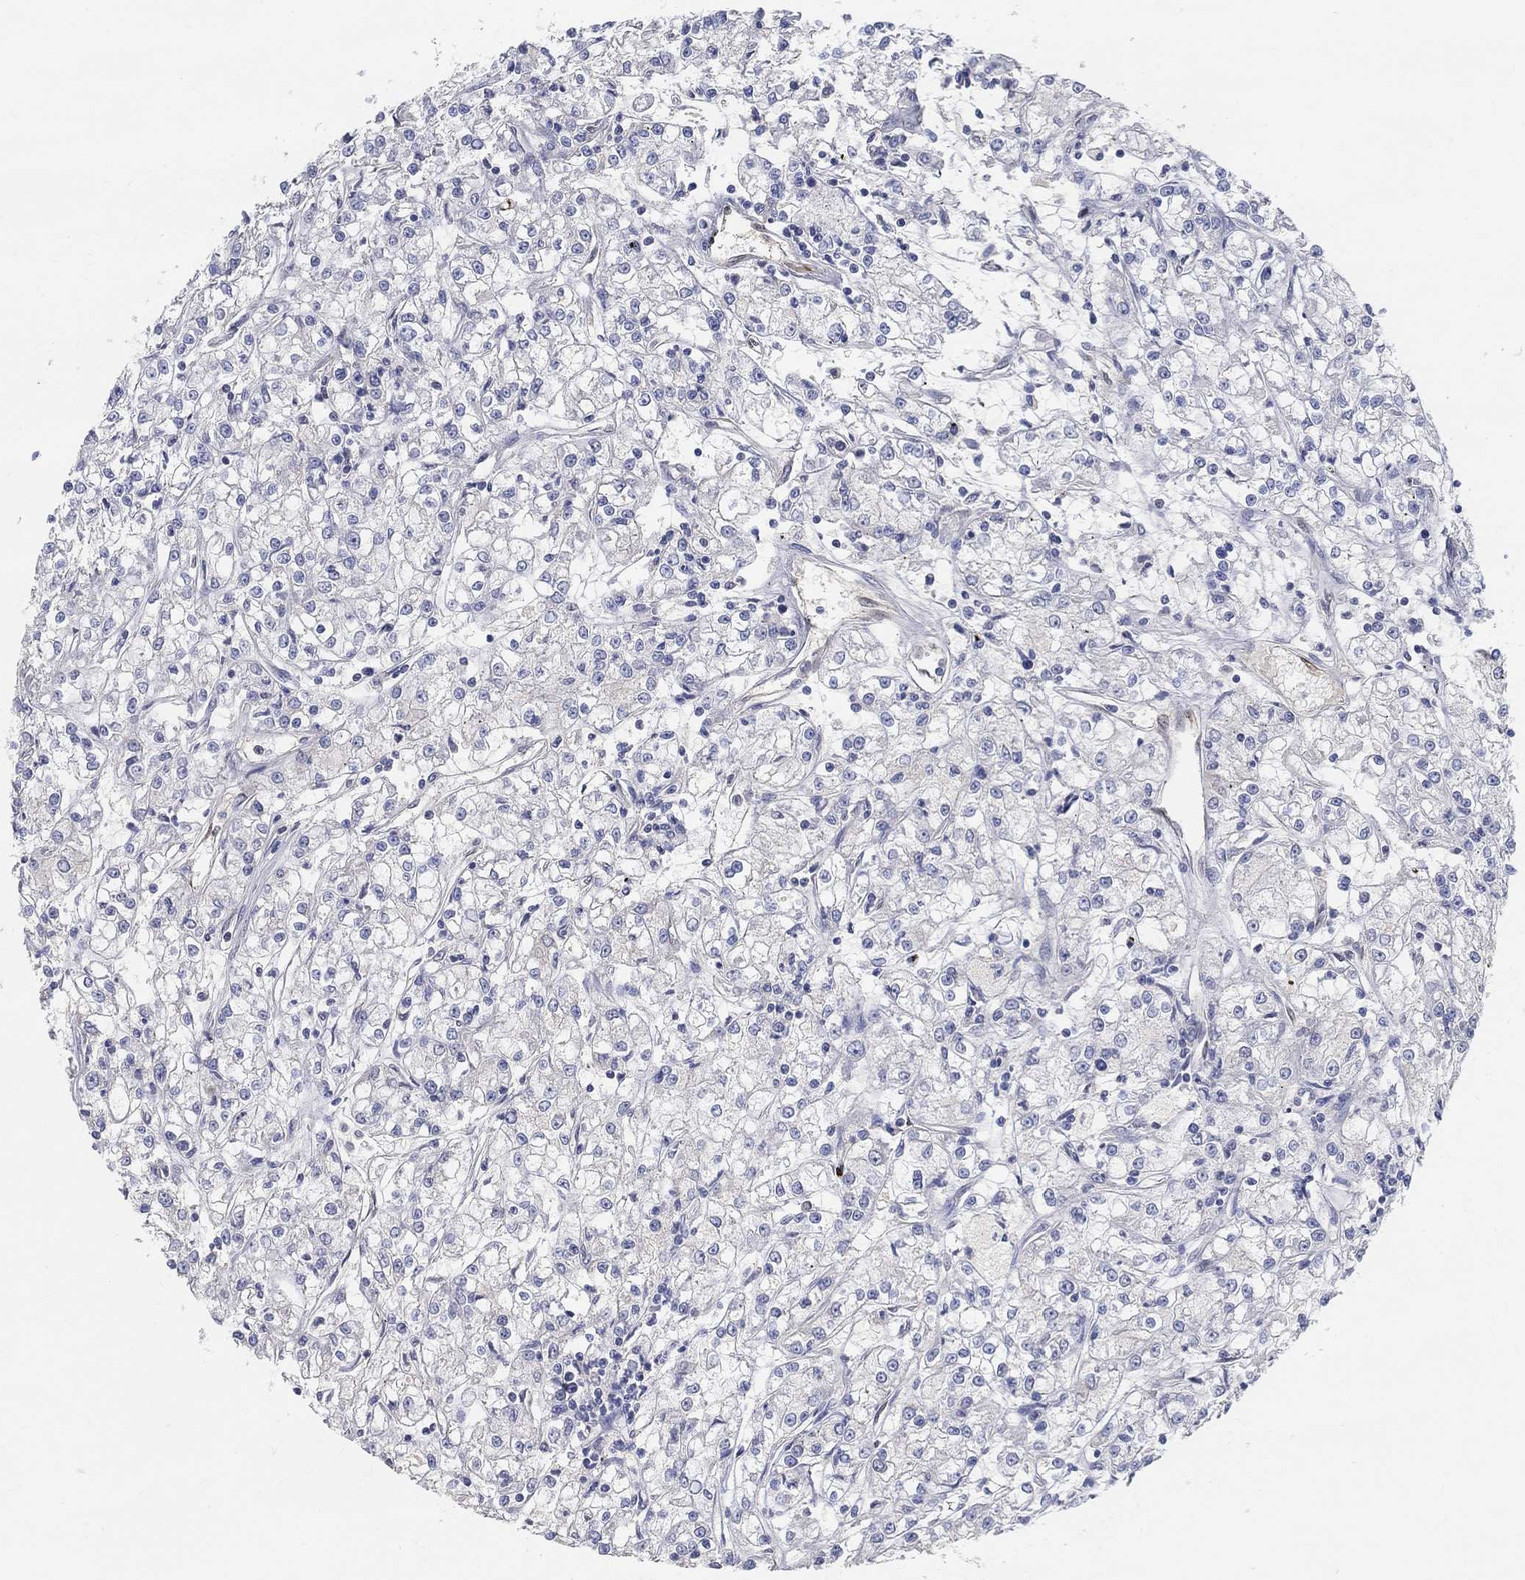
{"staining": {"intensity": "negative", "quantity": "none", "location": "none"}, "tissue": "renal cancer", "cell_type": "Tumor cells", "image_type": "cancer", "snomed": [{"axis": "morphology", "description": "Adenocarcinoma, NOS"}, {"axis": "topography", "description": "Kidney"}], "caption": "Tumor cells are negative for protein expression in human adenocarcinoma (renal). Brightfield microscopy of immunohistochemistry stained with DAB (brown) and hematoxylin (blue), captured at high magnification.", "gene": "FGF2", "patient": {"sex": "female", "age": 59}}